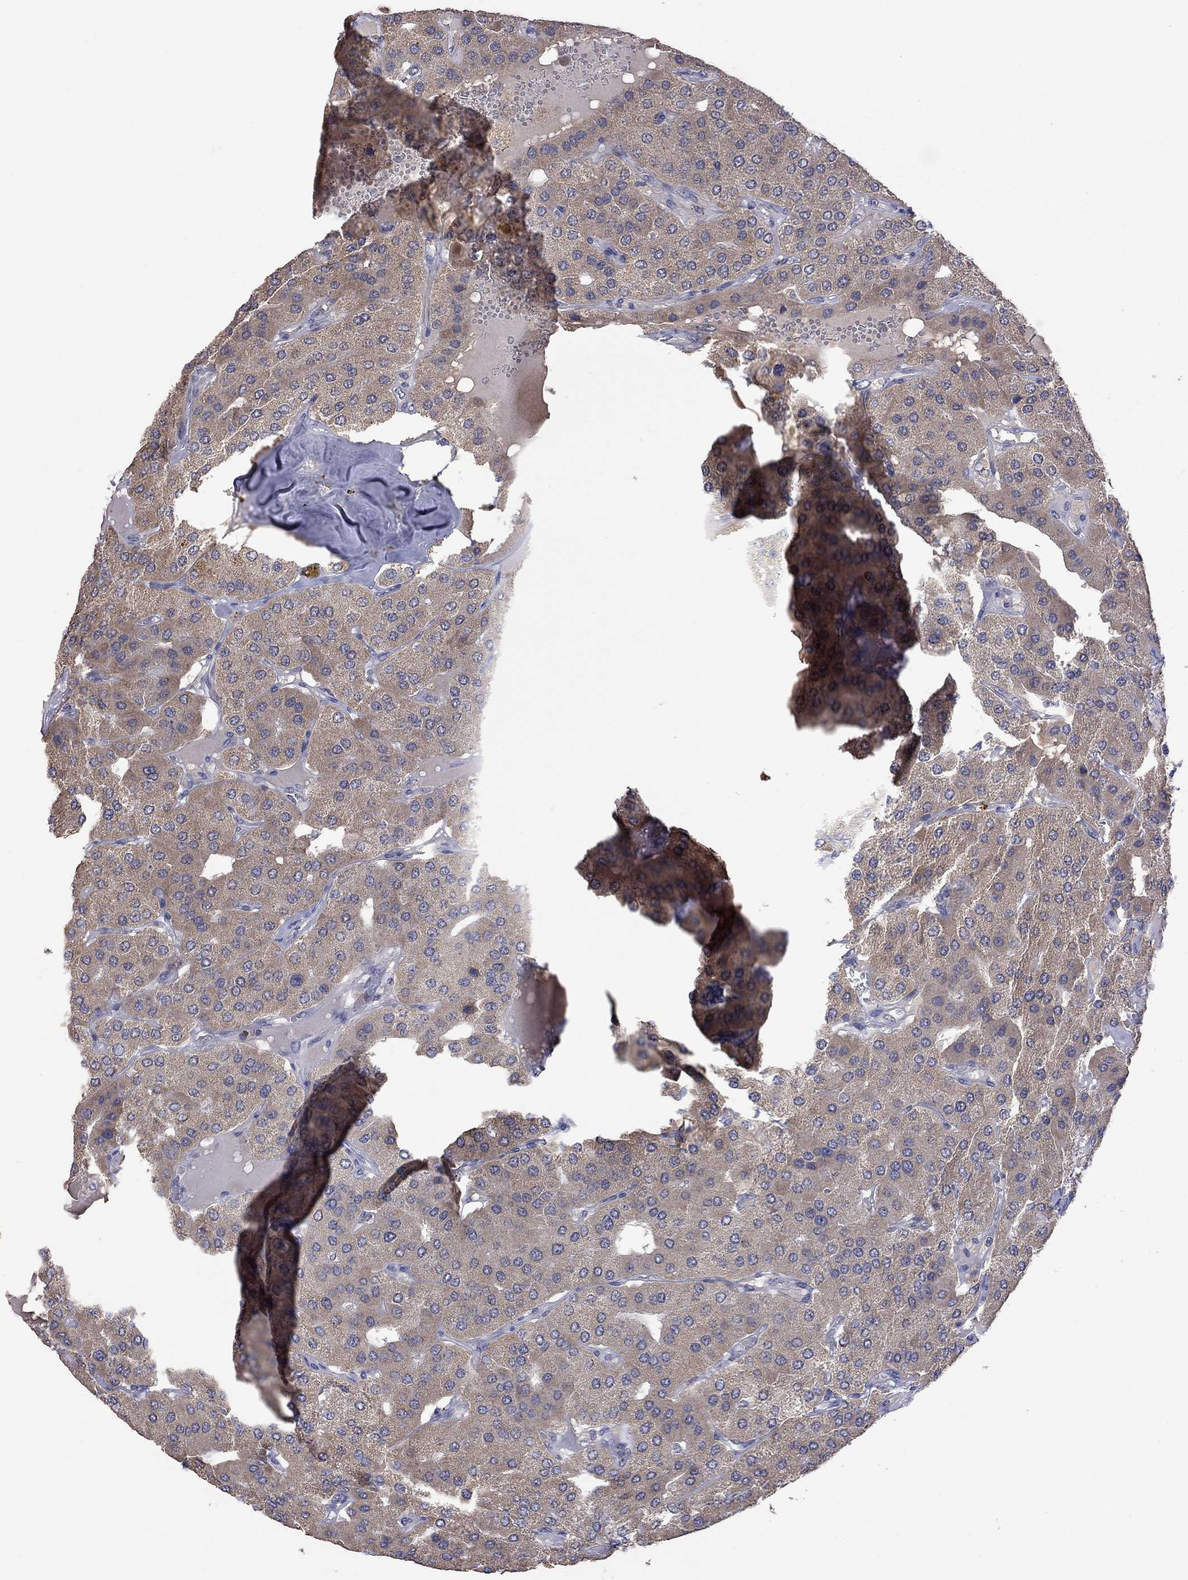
{"staining": {"intensity": "moderate", "quantity": ">75%", "location": "cytoplasmic/membranous"}, "tissue": "parathyroid gland", "cell_type": "Glandular cells", "image_type": "normal", "snomed": [{"axis": "morphology", "description": "Normal tissue, NOS"}, {"axis": "morphology", "description": "Adenoma, NOS"}, {"axis": "topography", "description": "Parathyroid gland"}], "caption": "A medium amount of moderate cytoplasmic/membranous expression is identified in about >75% of glandular cells in benign parathyroid gland. (Brightfield microscopy of DAB IHC at high magnification).", "gene": "HTR6", "patient": {"sex": "female", "age": 86}}